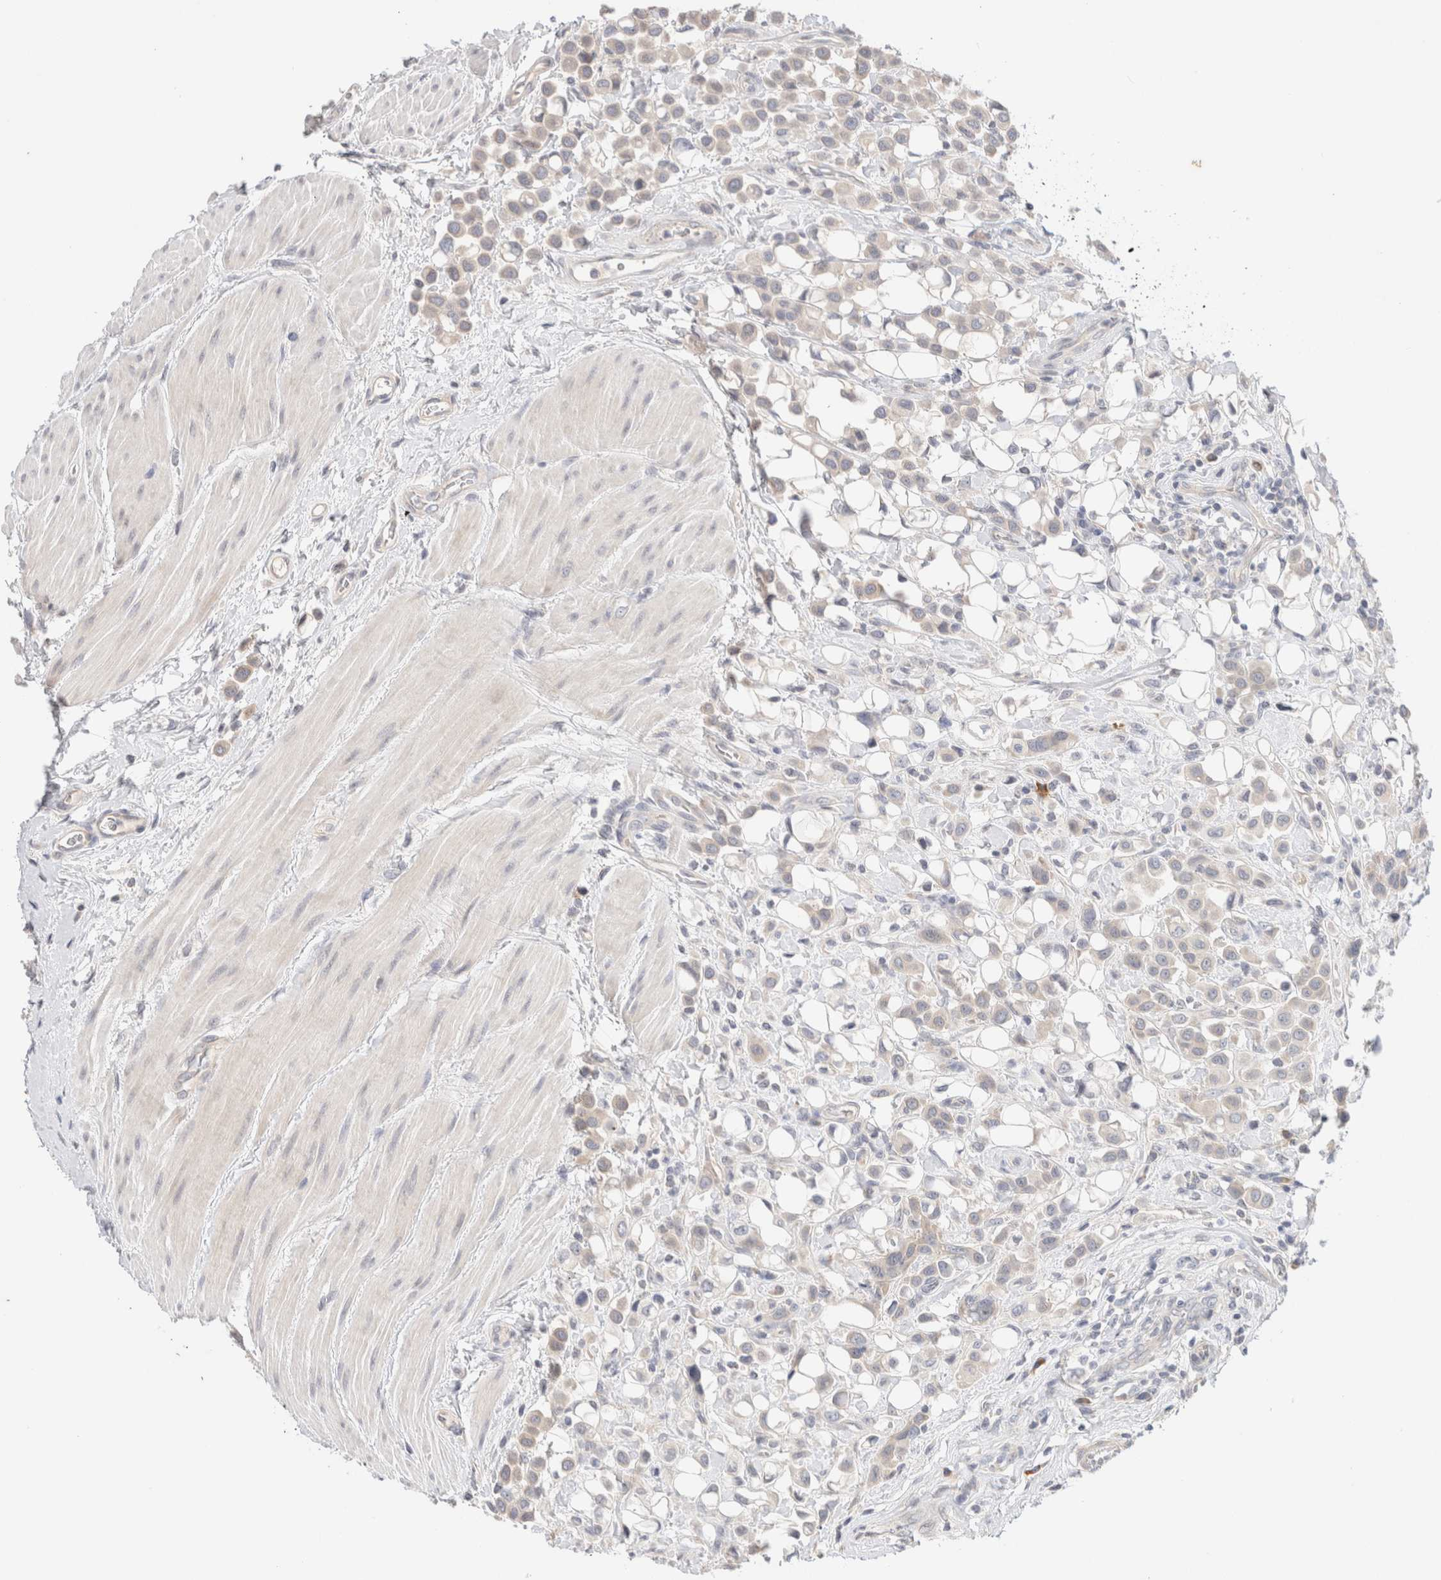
{"staining": {"intensity": "weak", "quantity": "<25%", "location": "cytoplasmic/membranous"}, "tissue": "urothelial cancer", "cell_type": "Tumor cells", "image_type": "cancer", "snomed": [{"axis": "morphology", "description": "Urothelial carcinoma, High grade"}, {"axis": "topography", "description": "Urinary bladder"}], "caption": "Immunohistochemical staining of human high-grade urothelial carcinoma shows no significant positivity in tumor cells.", "gene": "SPRTN", "patient": {"sex": "male", "age": 50}}